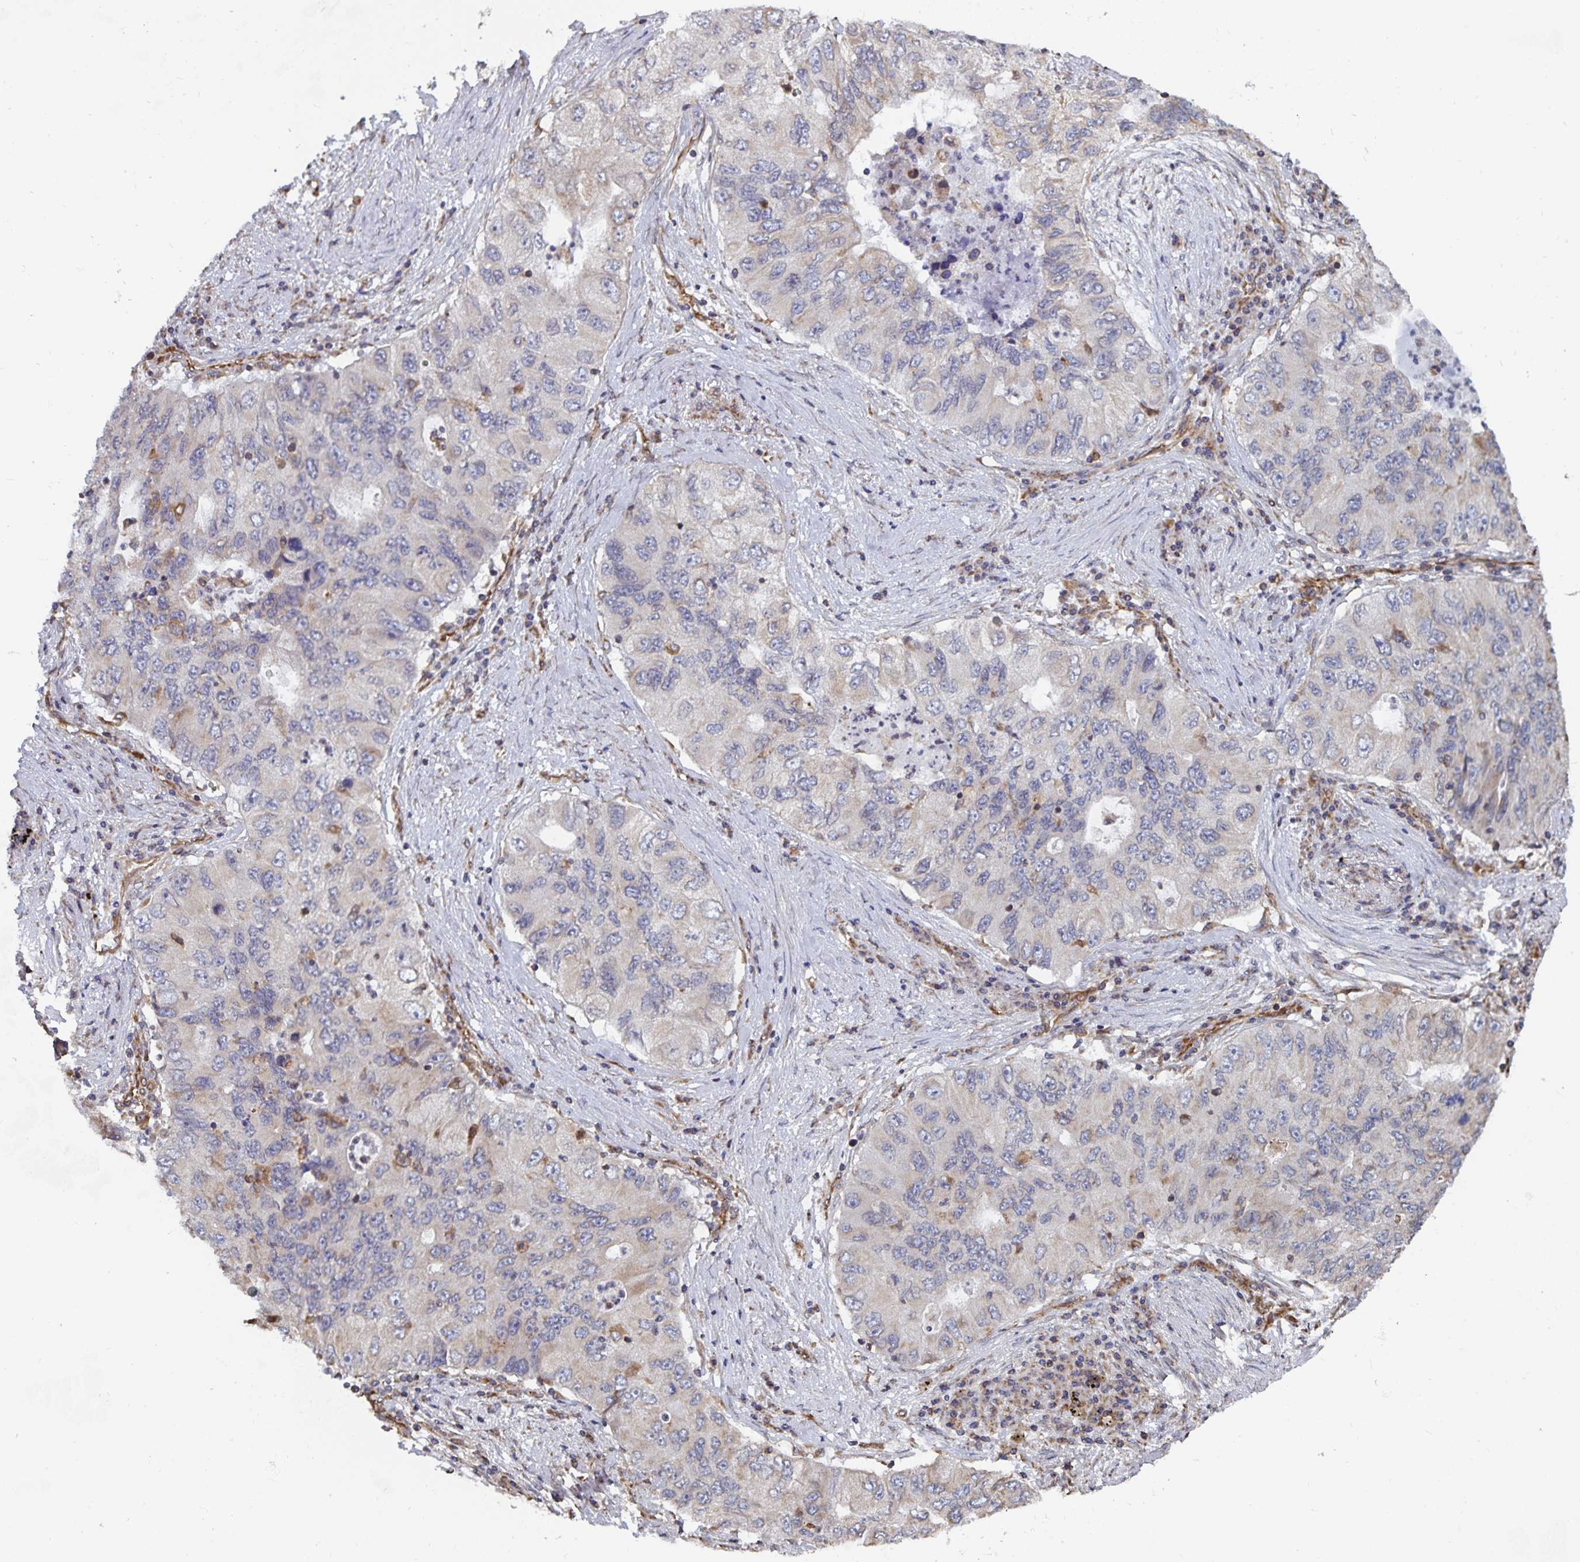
{"staining": {"intensity": "weak", "quantity": "<25%", "location": "cytoplasmic/membranous"}, "tissue": "lung cancer", "cell_type": "Tumor cells", "image_type": "cancer", "snomed": [{"axis": "morphology", "description": "Adenocarcinoma, NOS"}, {"axis": "morphology", "description": "Adenocarcinoma, metastatic, NOS"}, {"axis": "topography", "description": "Lymph node"}, {"axis": "topography", "description": "Lung"}], "caption": "This is an immunohistochemistry photomicrograph of adenocarcinoma (lung). There is no positivity in tumor cells.", "gene": "BCAP29", "patient": {"sex": "female", "age": 54}}